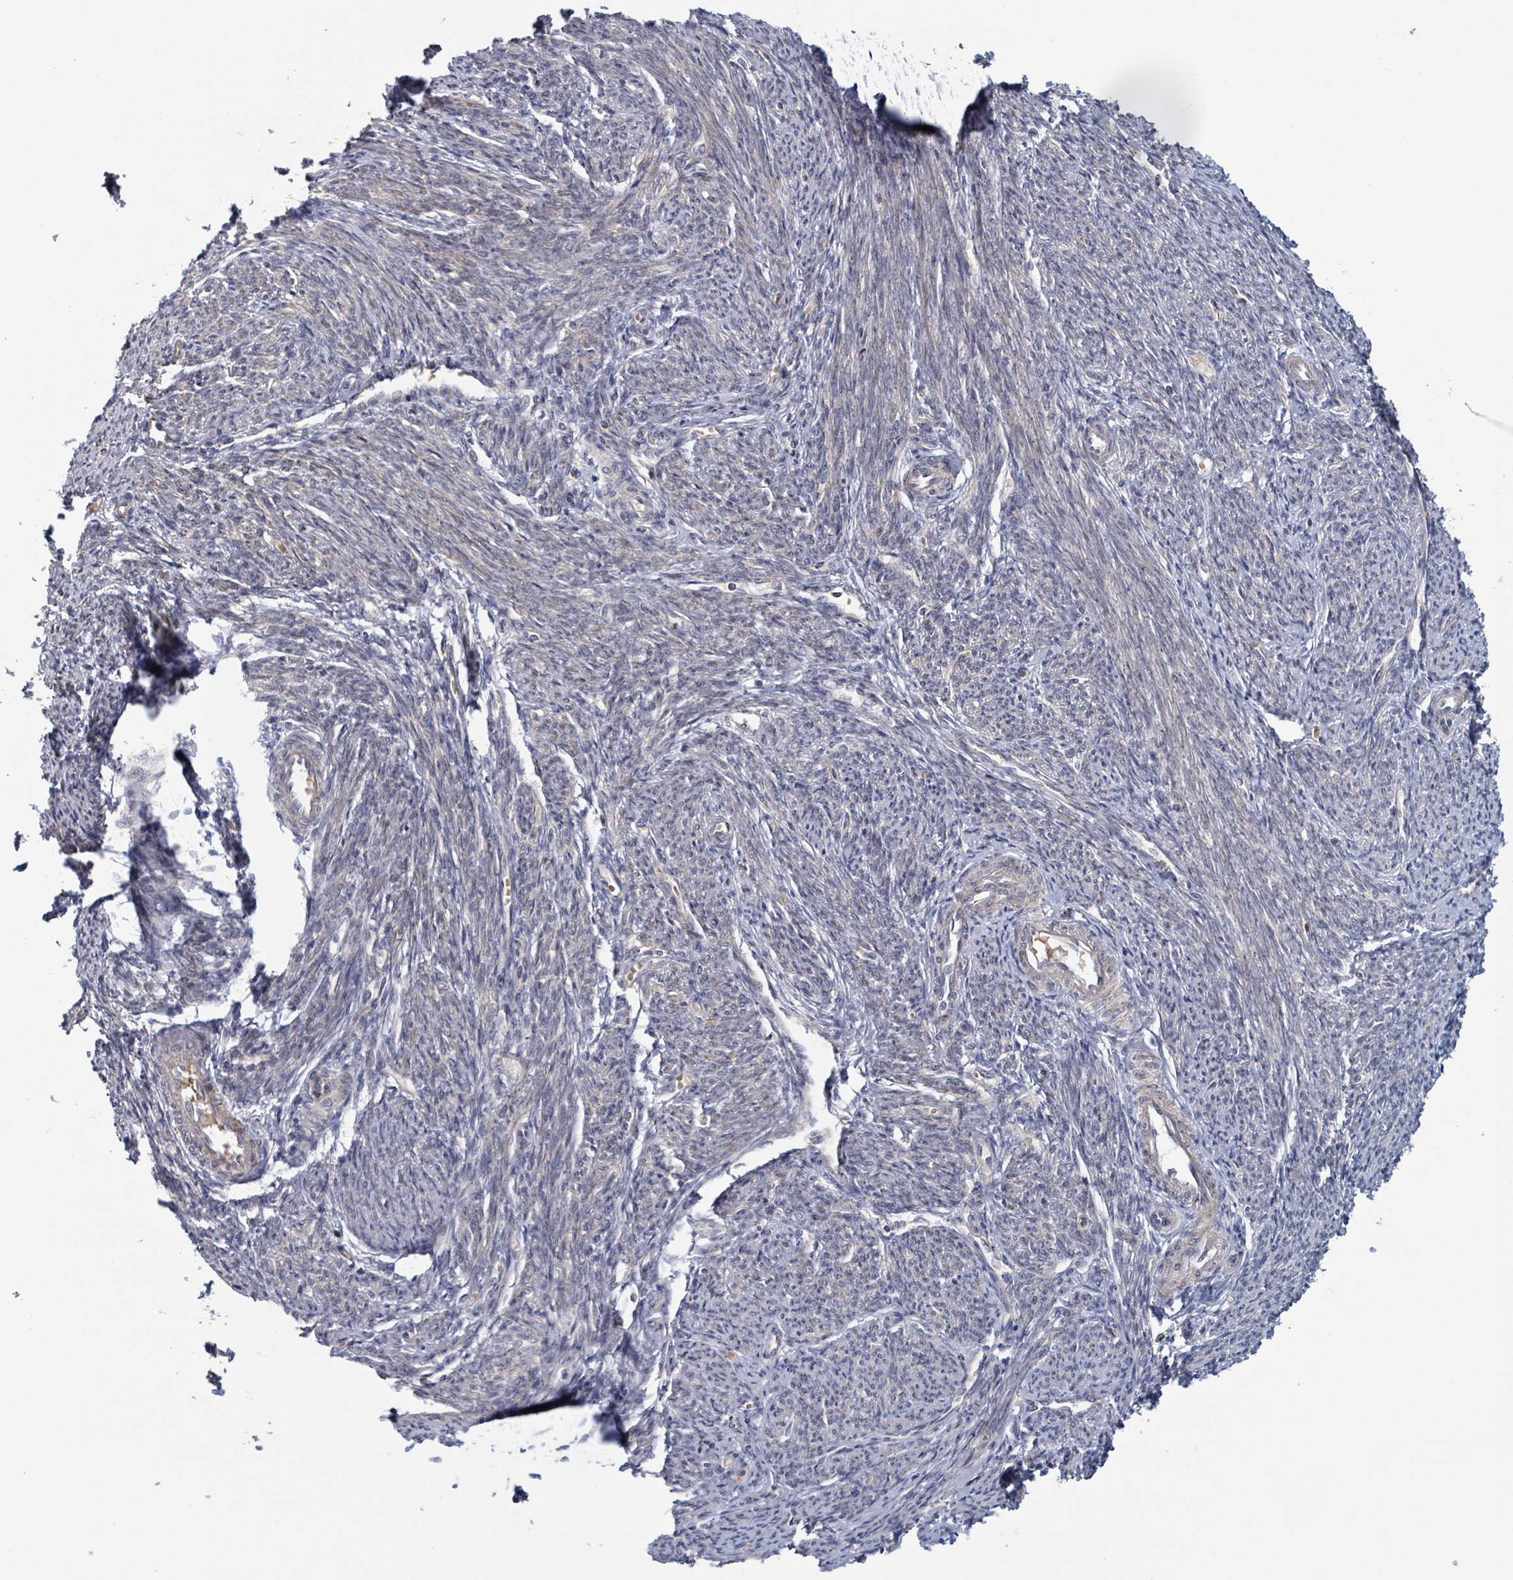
{"staining": {"intensity": "moderate", "quantity": "25%-75%", "location": "cytoplasmic/membranous"}, "tissue": "smooth muscle", "cell_type": "Smooth muscle cells", "image_type": "normal", "snomed": [{"axis": "morphology", "description": "Normal tissue, NOS"}, {"axis": "topography", "description": "Smooth muscle"}, {"axis": "topography", "description": "Fallopian tube"}], "caption": "Smooth muscle stained with a protein marker shows moderate staining in smooth muscle cells.", "gene": "HIVEP1", "patient": {"sex": "female", "age": 59}}